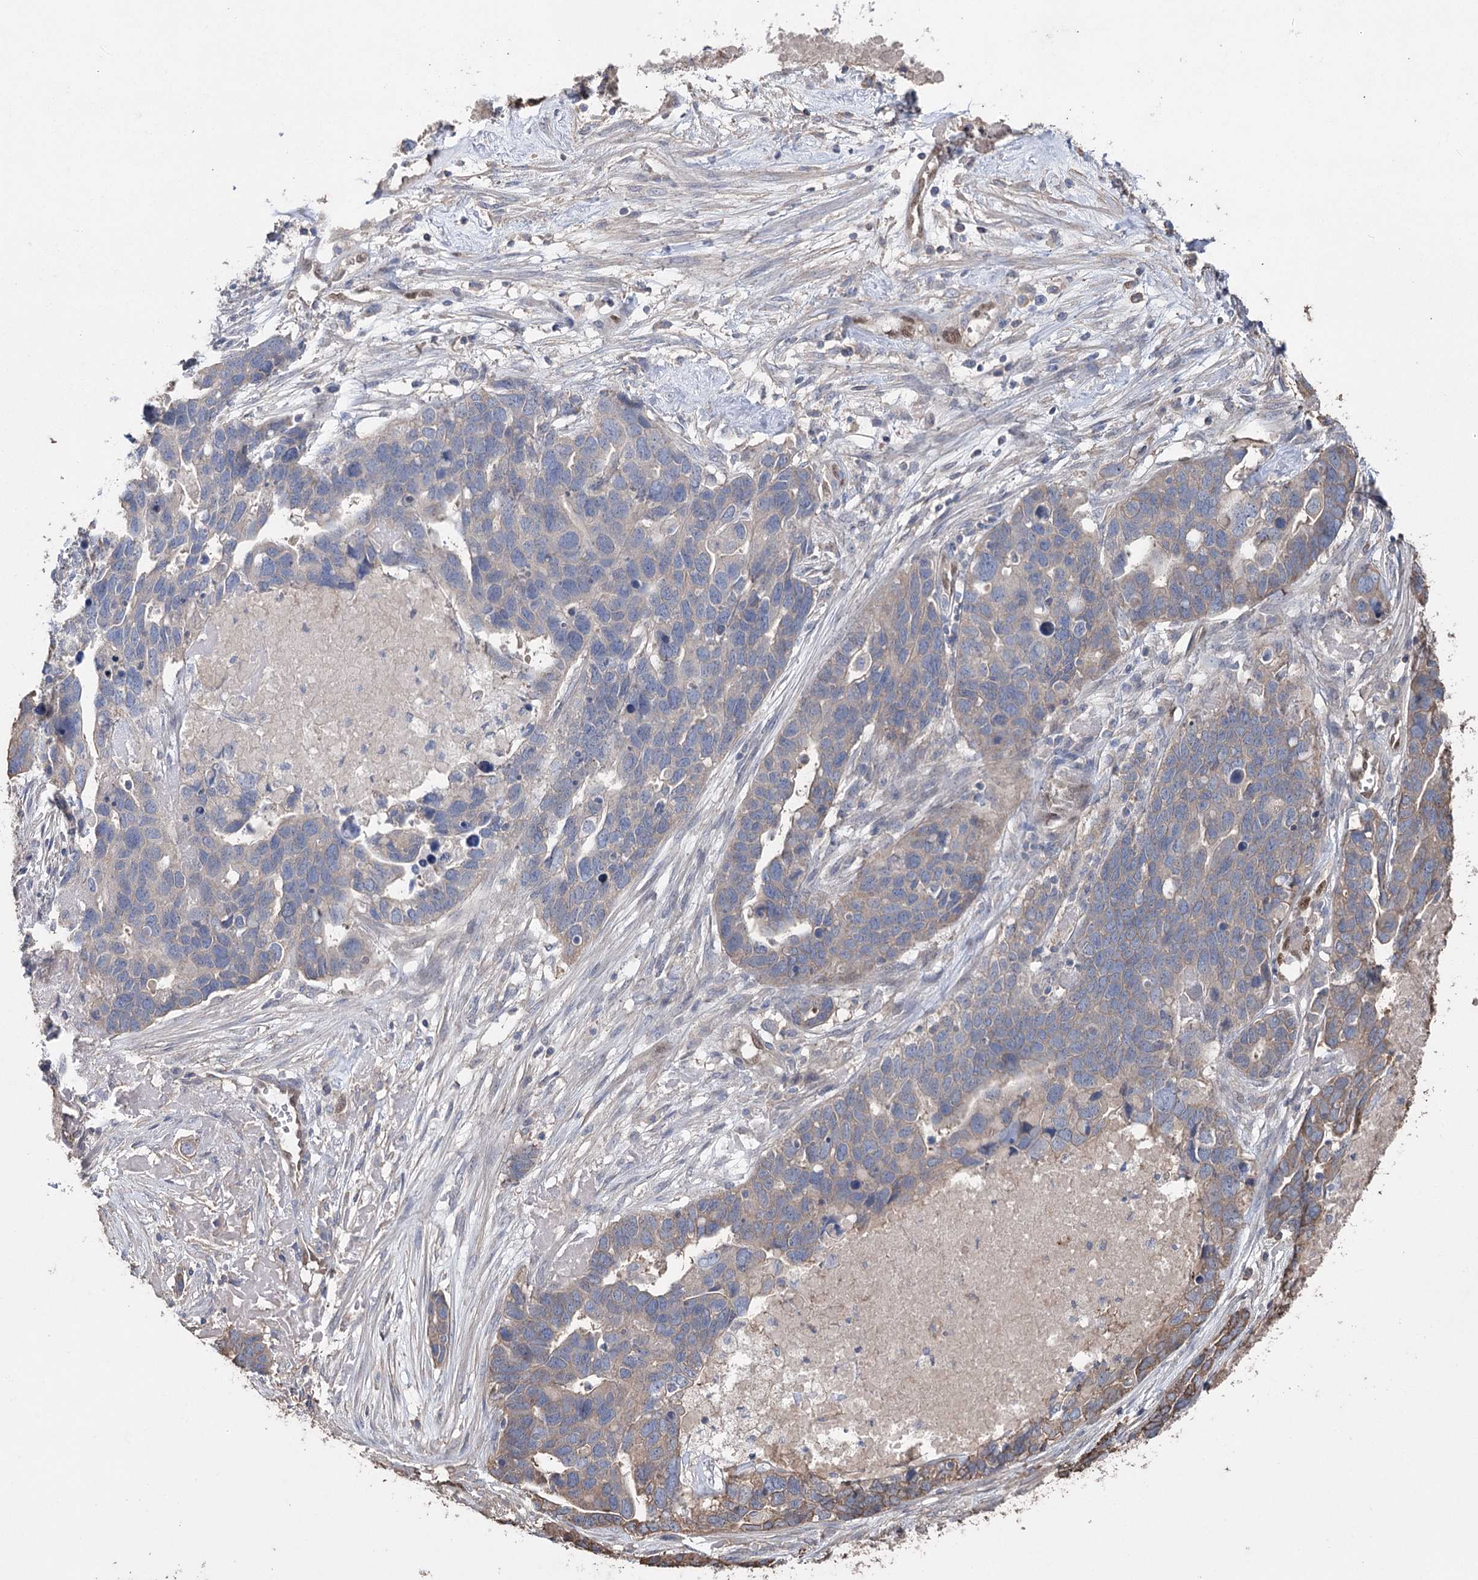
{"staining": {"intensity": "weak", "quantity": "25%-75%", "location": "cytoplasmic/membranous"}, "tissue": "ovarian cancer", "cell_type": "Tumor cells", "image_type": "cancer", "snomed": [{"axis": "morphology", "description": "Cystadenocarcinoma, serous, NOS"}, {"axis": "topography", "description": "Ovary"}], "caption": "Ovarian cancer tissue reveals weak cytoplasmic/membranous expression in about 25%-75% of tumor cells", "gene": "FAM13B", "patient": {"sex": "female", "age": 54}}